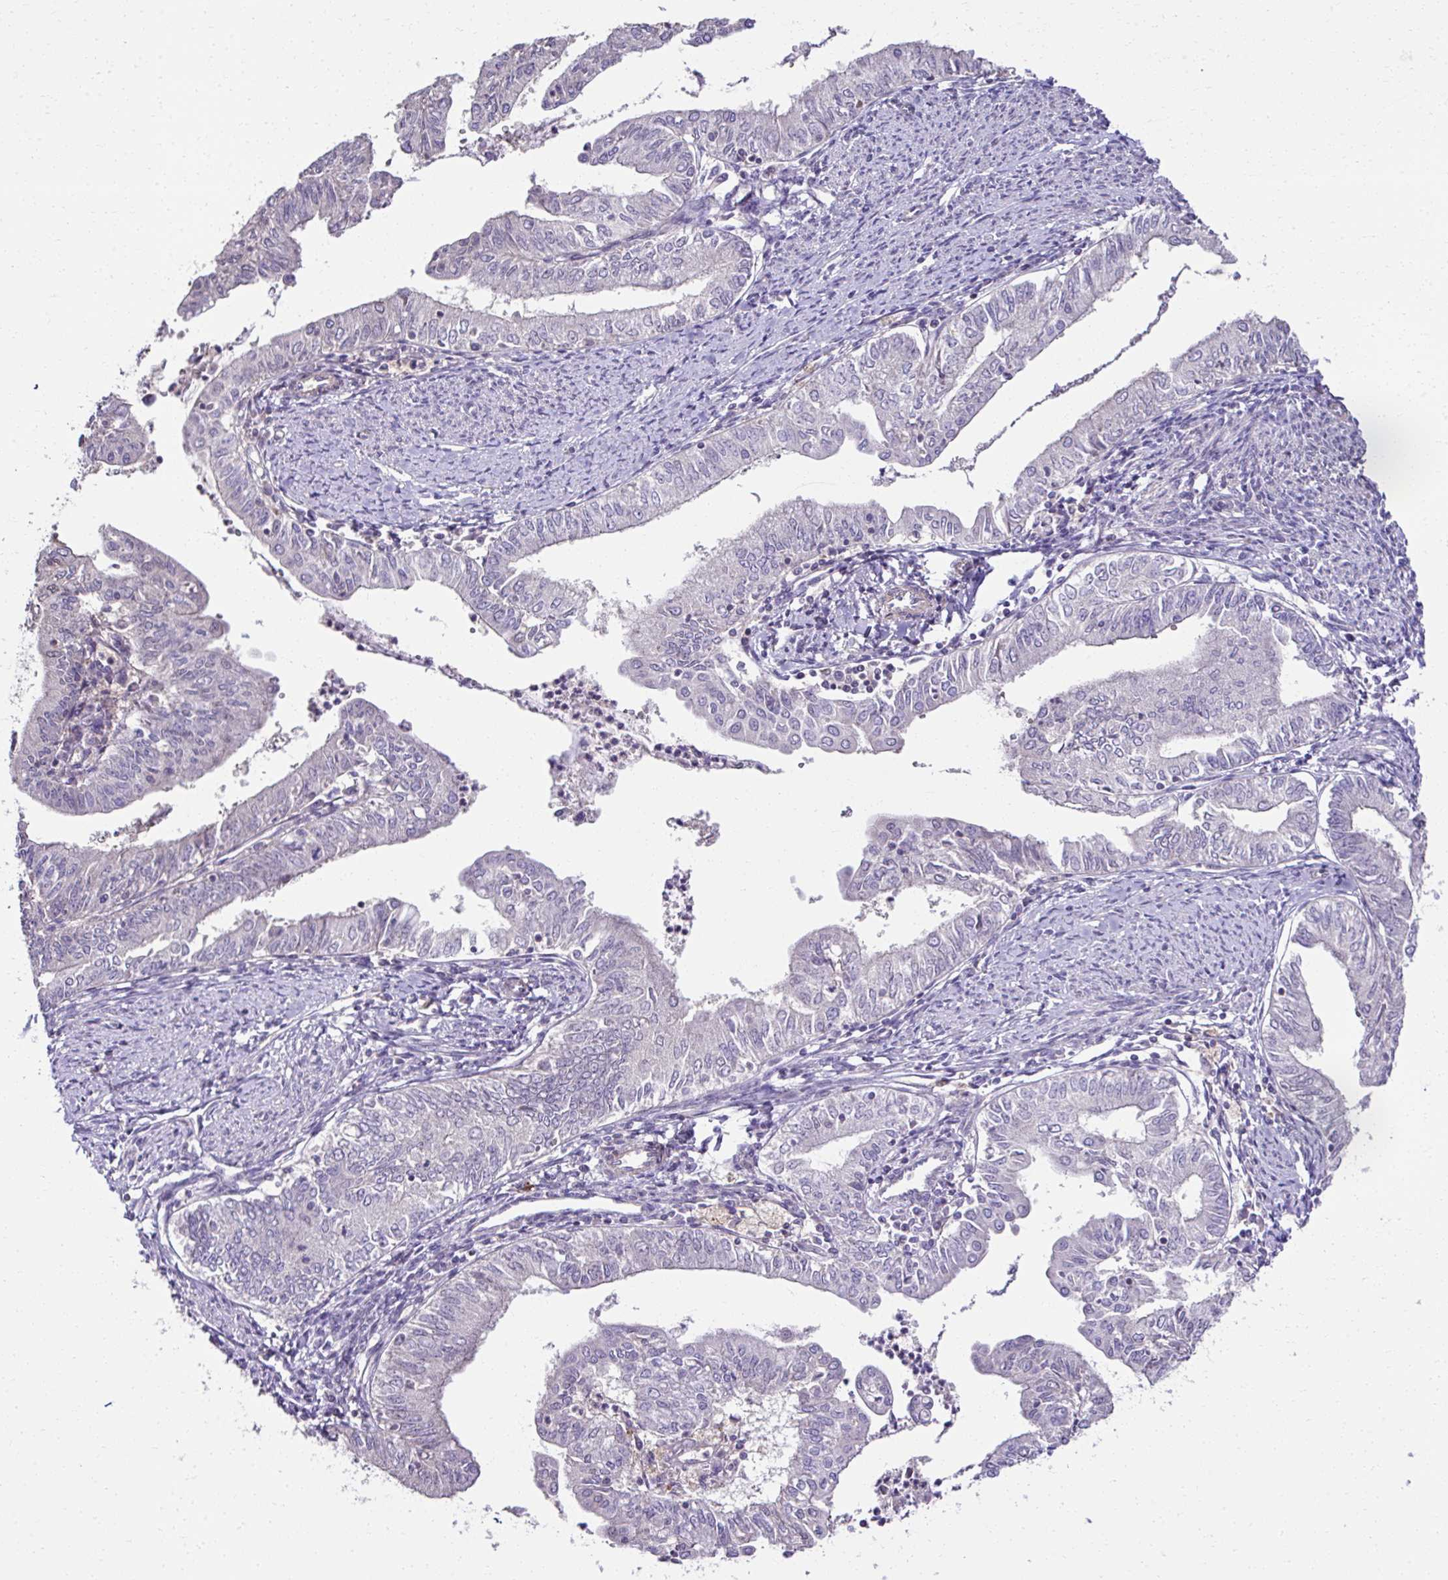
{"staining": {"intensity": "negative", "quantity": "none", "location": "none"}, "tissue": "endometrial cancer", "cell_type": "Tumor cells", "image_type": "cancer", "snomed": [{"axis": "morphology", "description": "Adenocarcinoma, NOS"}, {"axis": "topography", "description": "Endometrium"}], "caption": "Human endometrial cancer (adenocarcinoma) stained for a protein using IHC demonstrates no positivity in tumor cells.", "gene": "CCDC85C", "patient": {"sex": "female", "age": 66}}